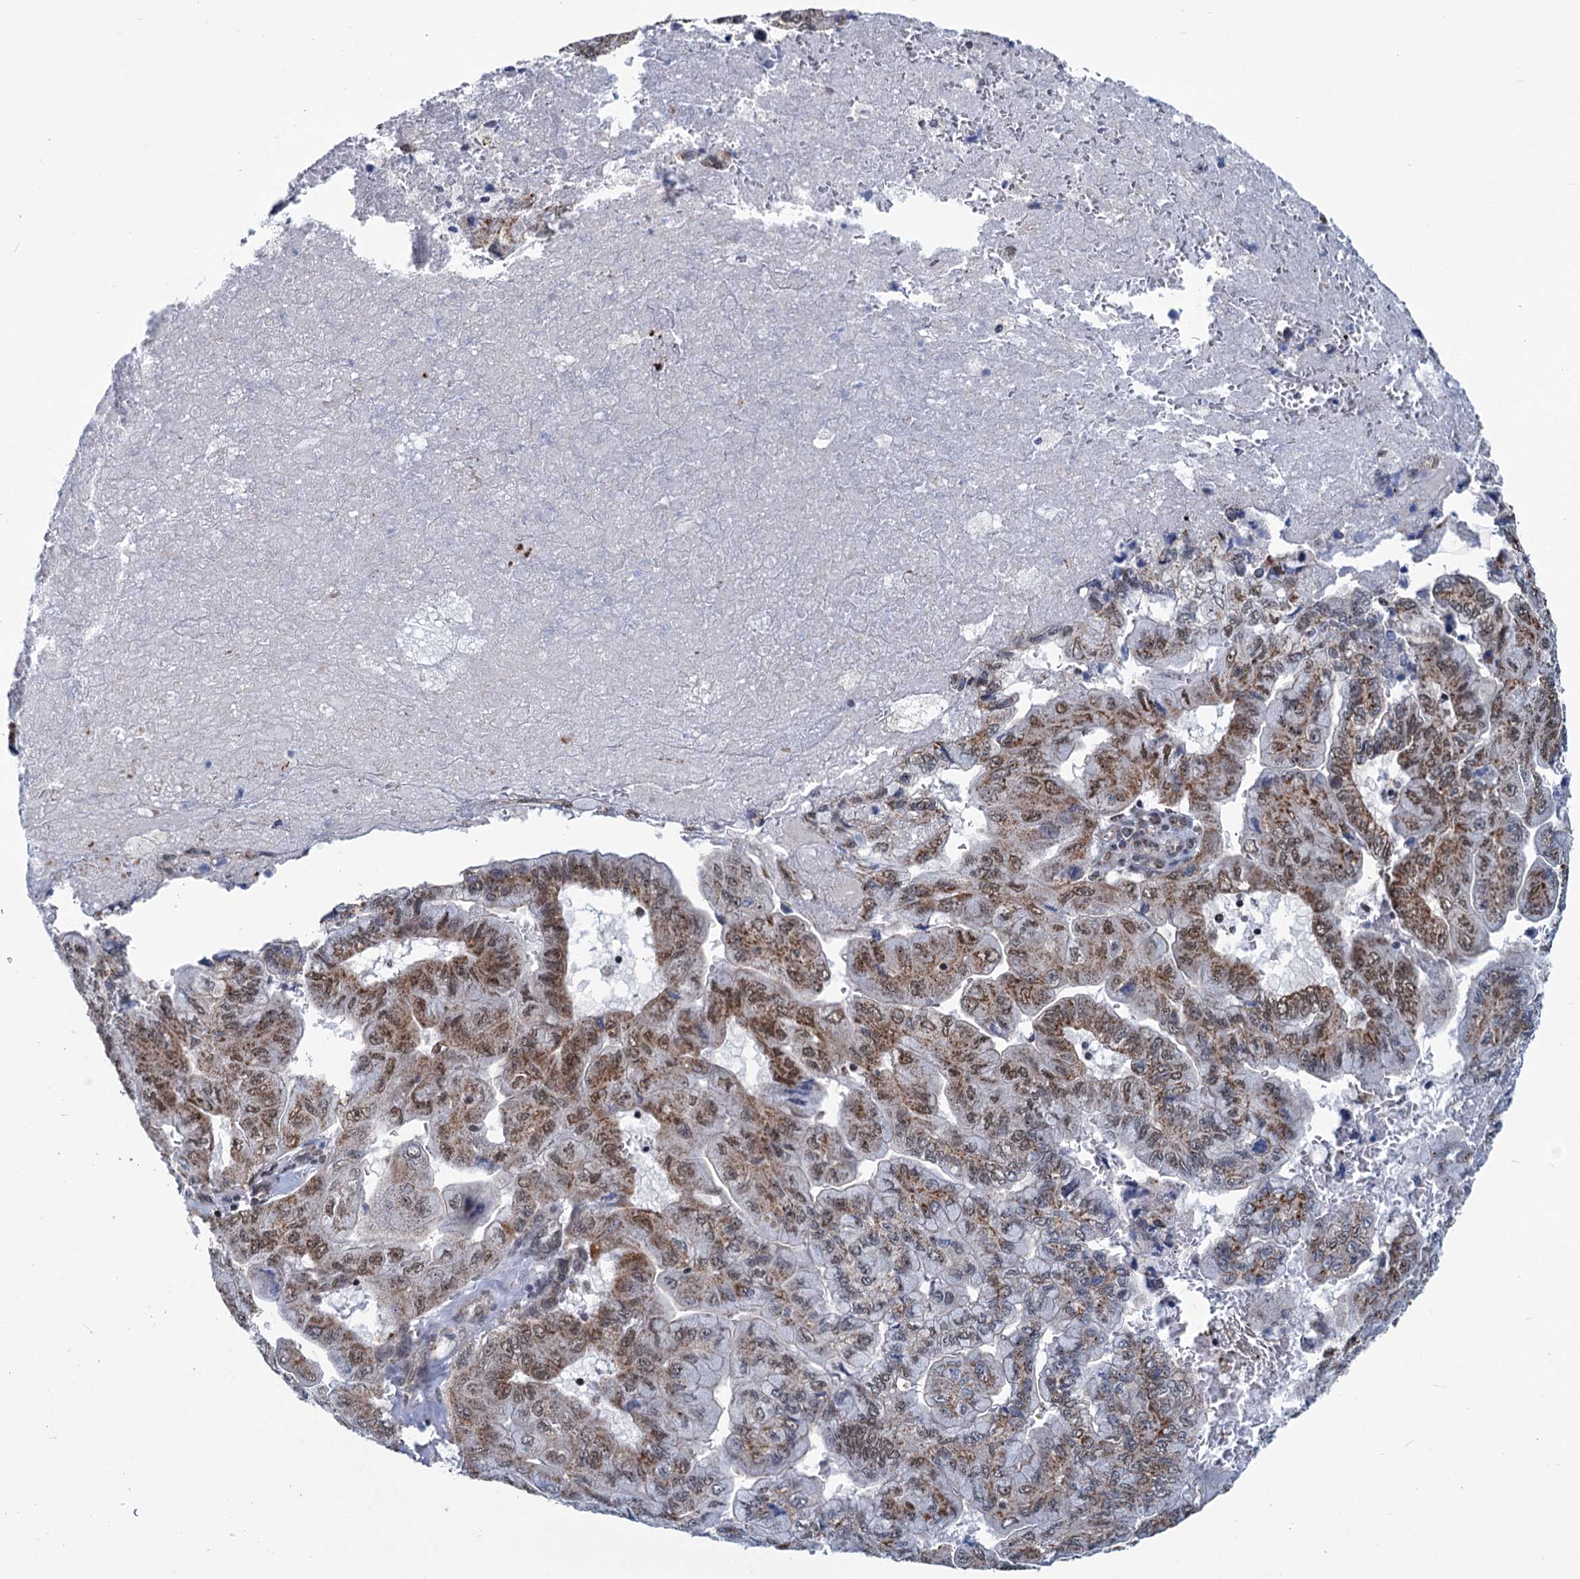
{"staining": {"intensity": "moderate", "quantity": ">75%", "location": "cytoplasmic/membranous,nuclear"}, "tissue": "pancreatic cancer", "cell_type": "Tumor cells", "image_type": "cancer", "snomed": [{"axis": "morphology", "description": "Adenocarcinoma, NOS"}, {"axis": "topography", "description": "Pancreas"}], "caption": "An immunohistochemistry photomicrograph of neoplastic tissue is shown. Protein staining in brown highlights moderate cytoplasmic/membranous and nuclear positivity in pancreatic cancer (adenocarcinoma) within tumor cells.", "gene": "MORN3", "patient": {"sex": "male", "age": 51}}